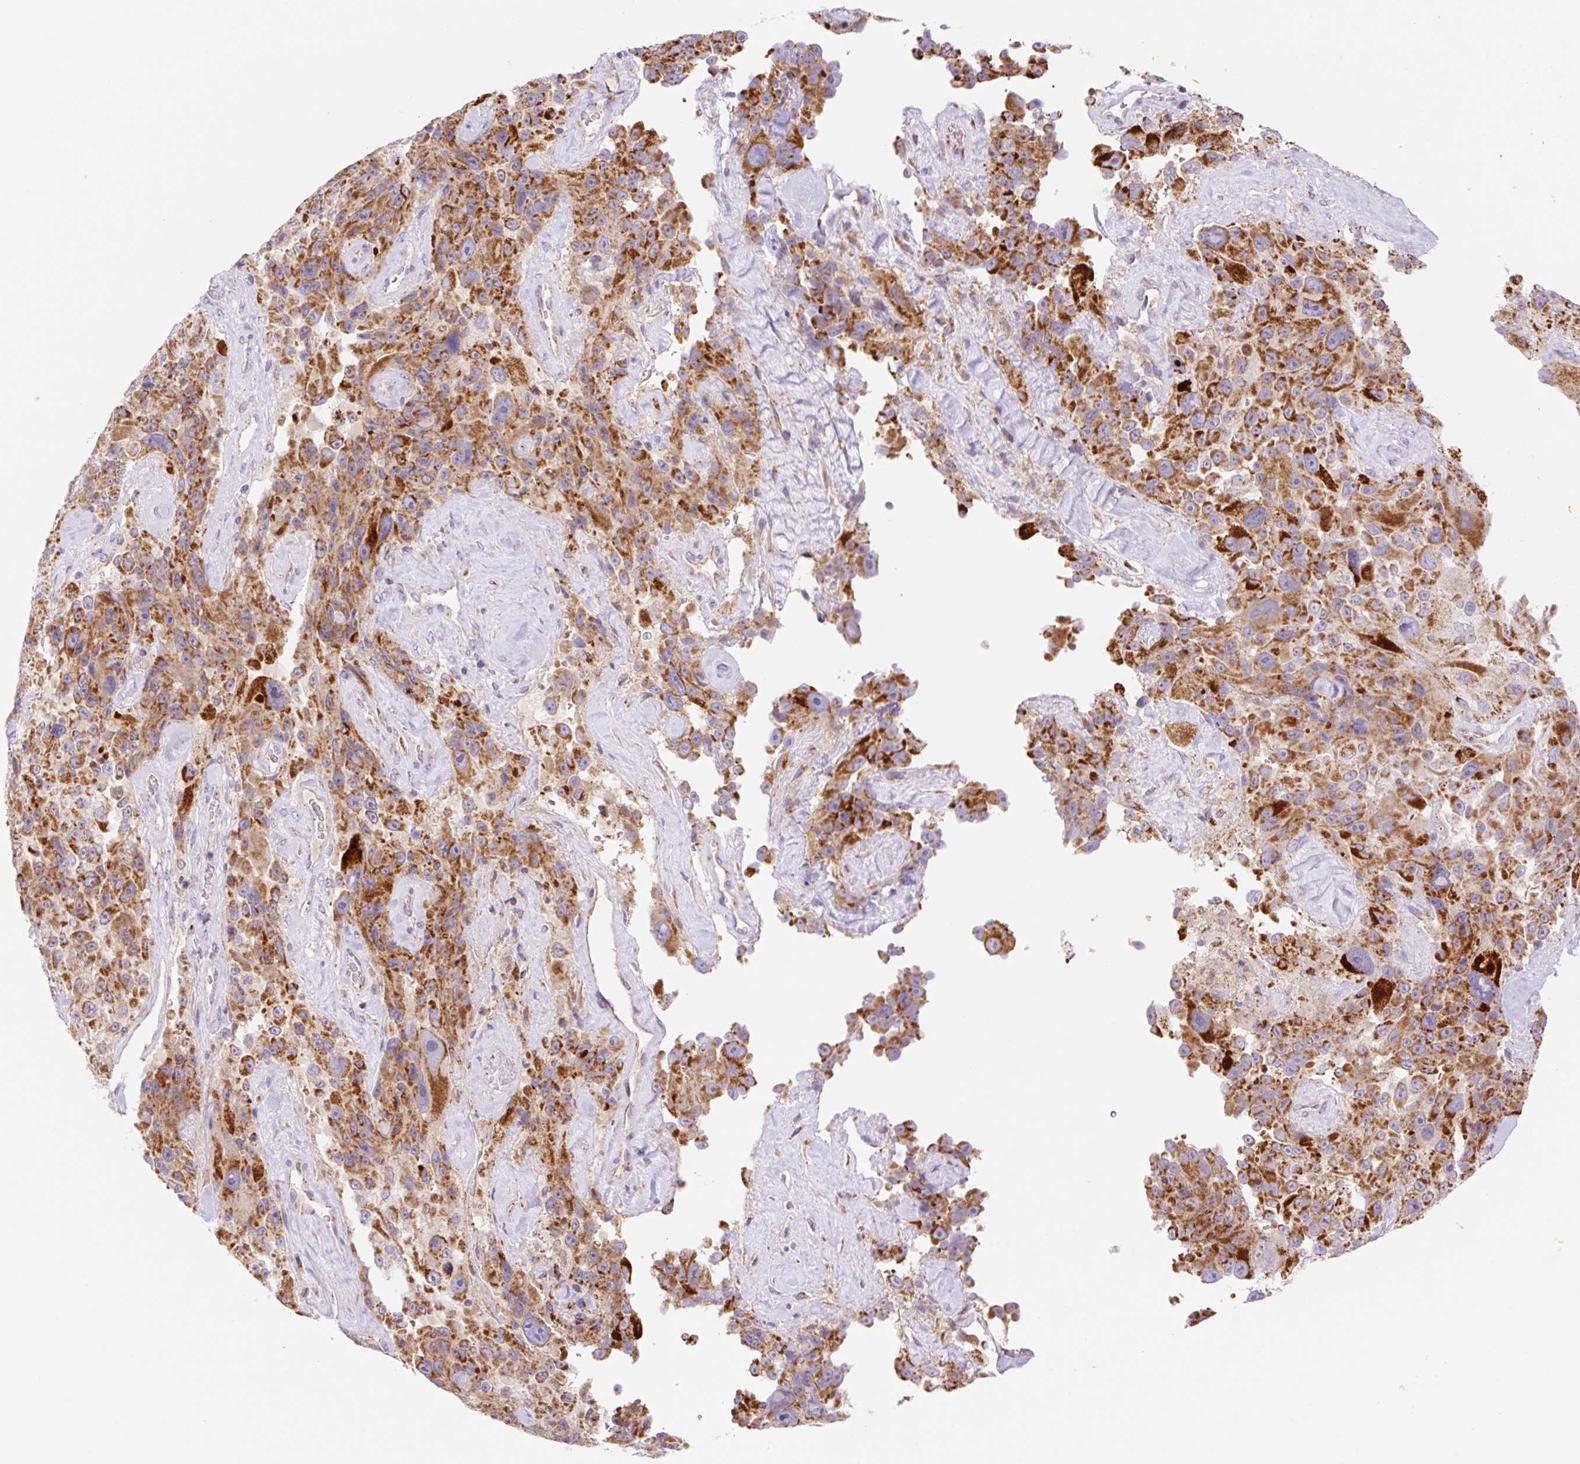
{"staining": {"intensity": "strong", "quantity": ">75%", "location": "cytoplasmic/membranous"}, "tissue": "melanoma", "cell_type": "Tumor cells", "image_type": "cancer", "snomed": [{"axis": "morphology", "description": "Malignant melanoma, Metastatic site"}, {"axis": "topography", "description": "Lymph node"}], "caption": "Immunohistochemistry (IHC) staining of melanoma, which exhibits high levels of strong cytoplasmic/membranous staining in approximately >75% of tumor cells indicating strong cytoplasmic/membranous protein positivity. The staining was performed using DAB (brown) for protein detection and nuclei were counterstained in hematoxylin (blue).", "gene": "ETNK2", "patient": {"sex": "male", "age": 62}}